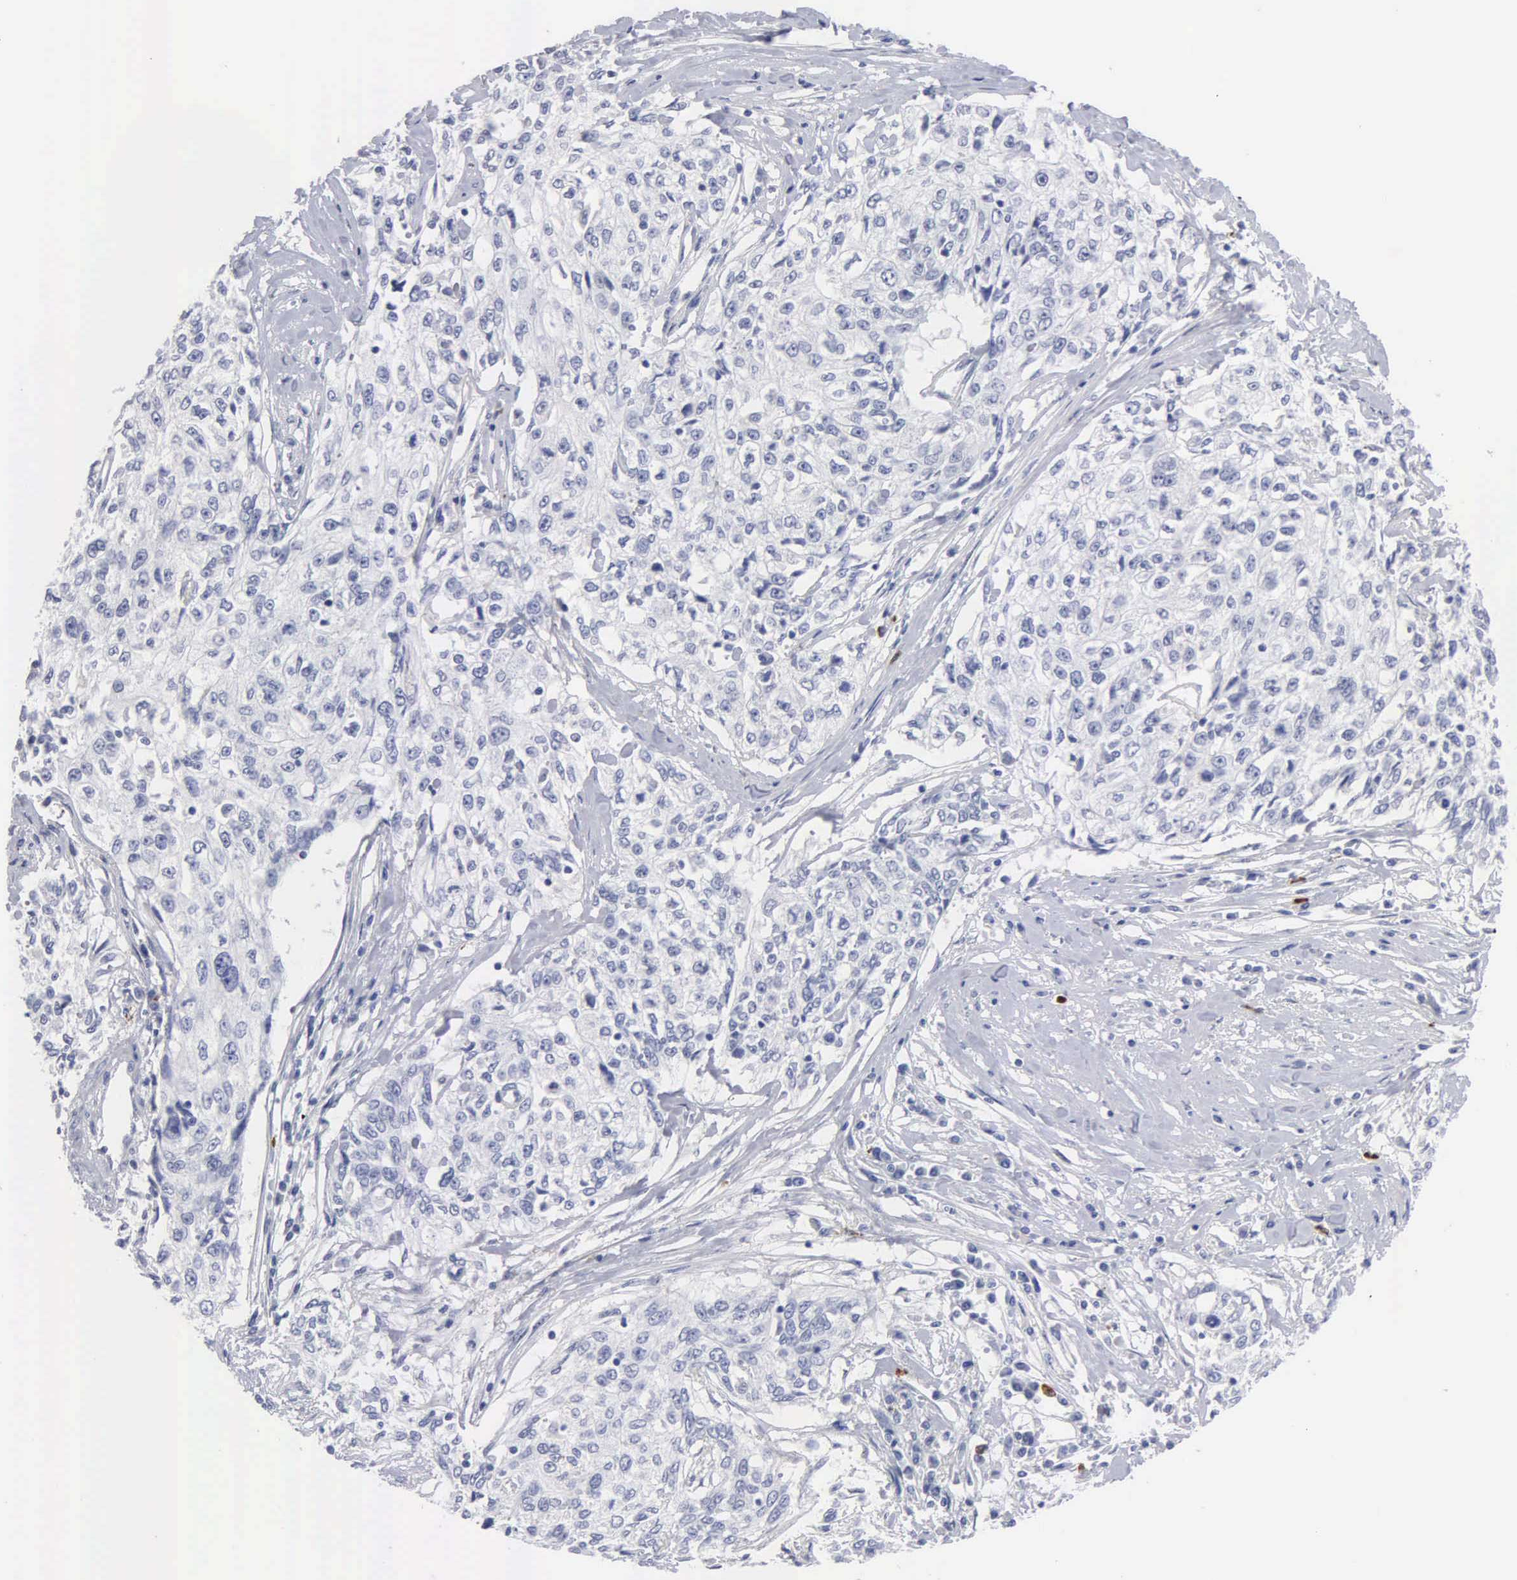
{"staining": {"intensity": "negative", "quantity": "none", "location": "none"}, "tissue": "cervical cancer", "cell_type": "Tumor cells", "image_type": "cancer", "snomed": [{"axis": "morphology", "description": "Squamous cell carcinoma, NOS"}, {"axis": "topography", "description": "Cervix"}], "caption": "The histopathology image shows no significant expression in tumor cells of cervical cancer (squamous cell carcinoma).", "gene": "ASPHD2", "patient": {"sex": "female", "age": 57}}